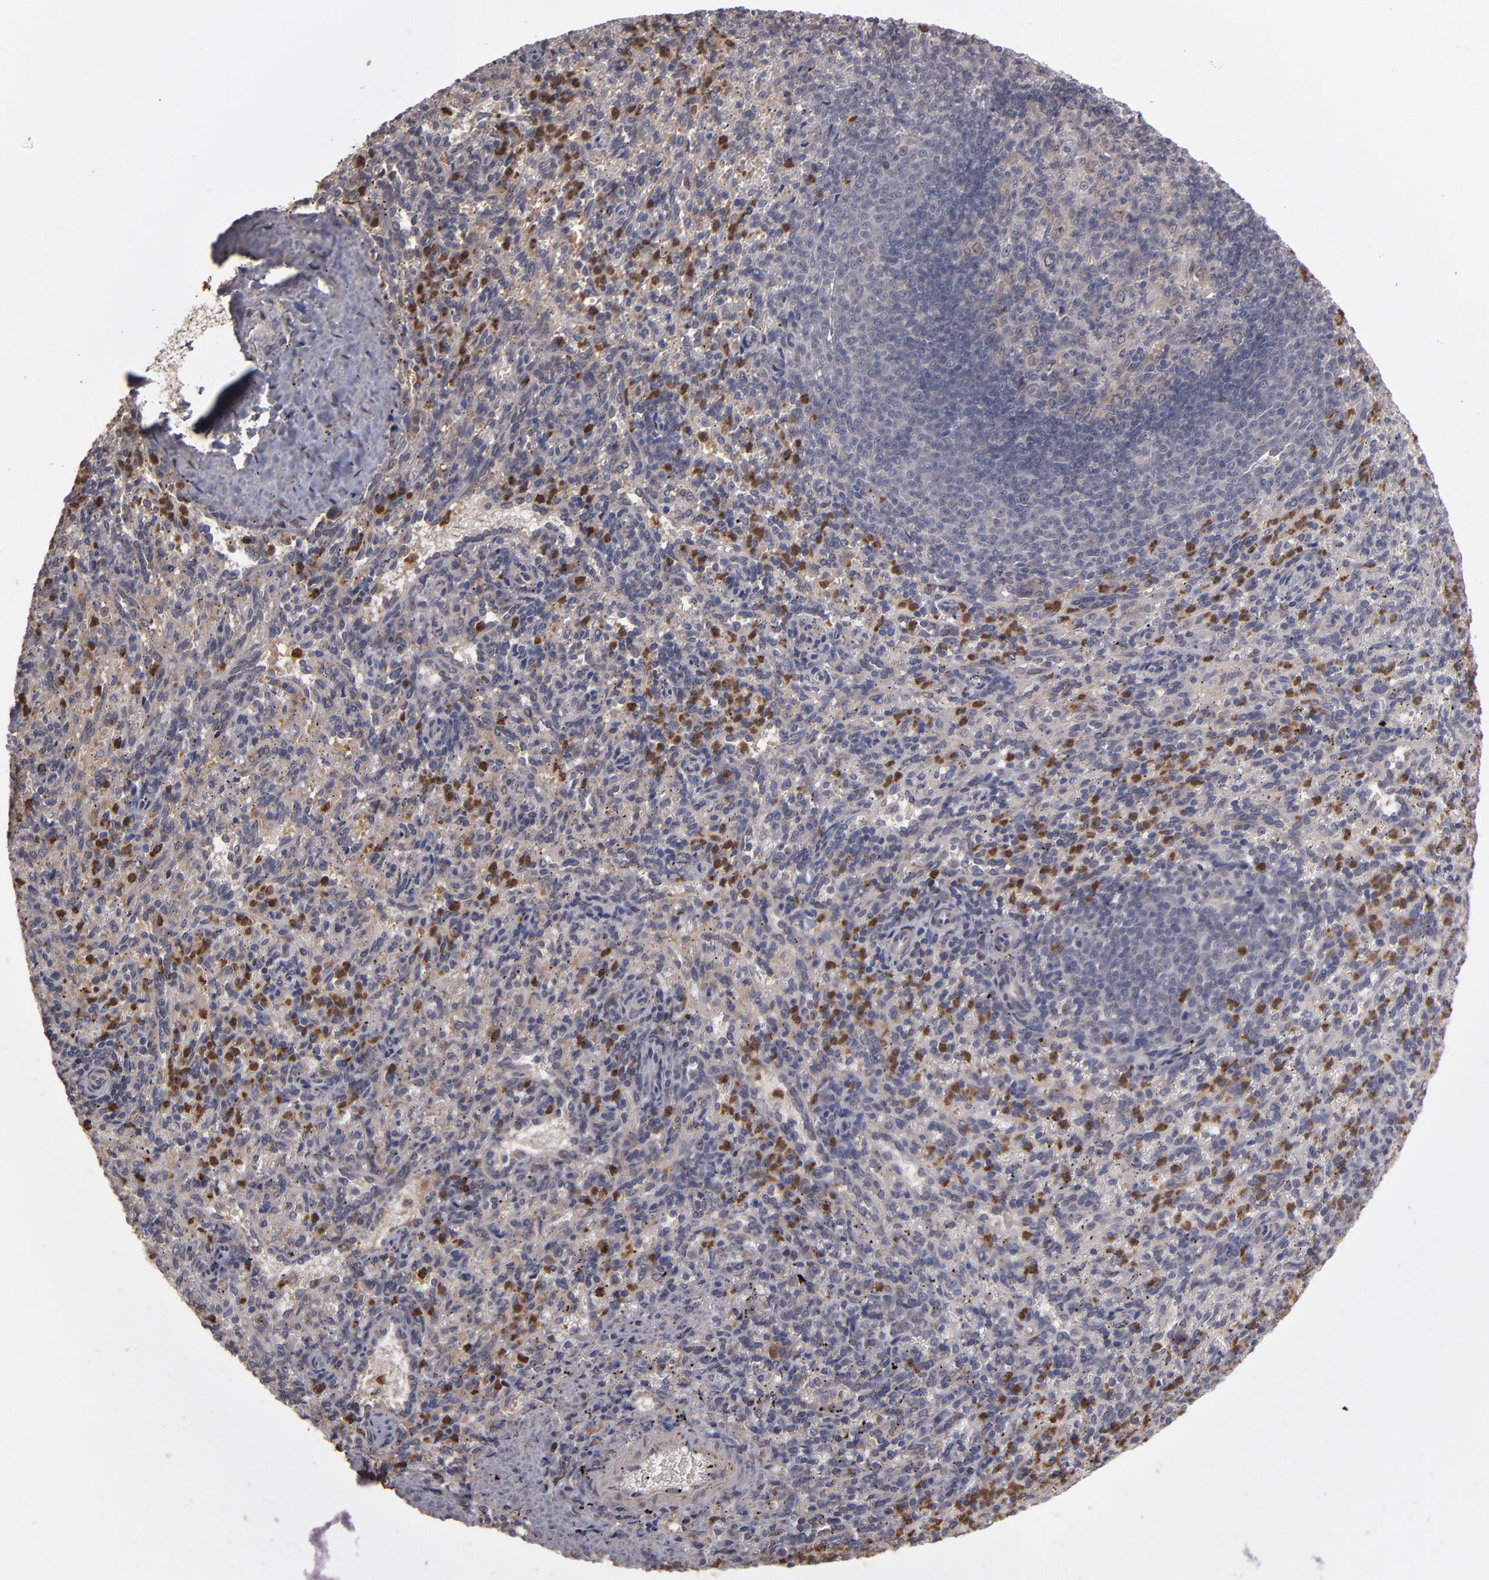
{"staining": {"intensity": "moderate", "quantity": "<25%", "location": "cytoplasmic/membranous"}, "tissue": "spleen", "cell_type": "Cells in red pulp", "image_type": "normal", "snomed": [{"axis": "morphology", "description": "Normal tissue, NOS"}, {"axis": "topography", "description": "Spleen"}], "caption": "High-power microscopy captured an immunohistochemistry (IHC) photomicrograph of benign spleen, revealing moderate cytoplasmic/membranous positivity in approximately <25% of cells in red pulp.", "gene": "SERPINA7", "patient": {"sex": "female", "age": 10}}